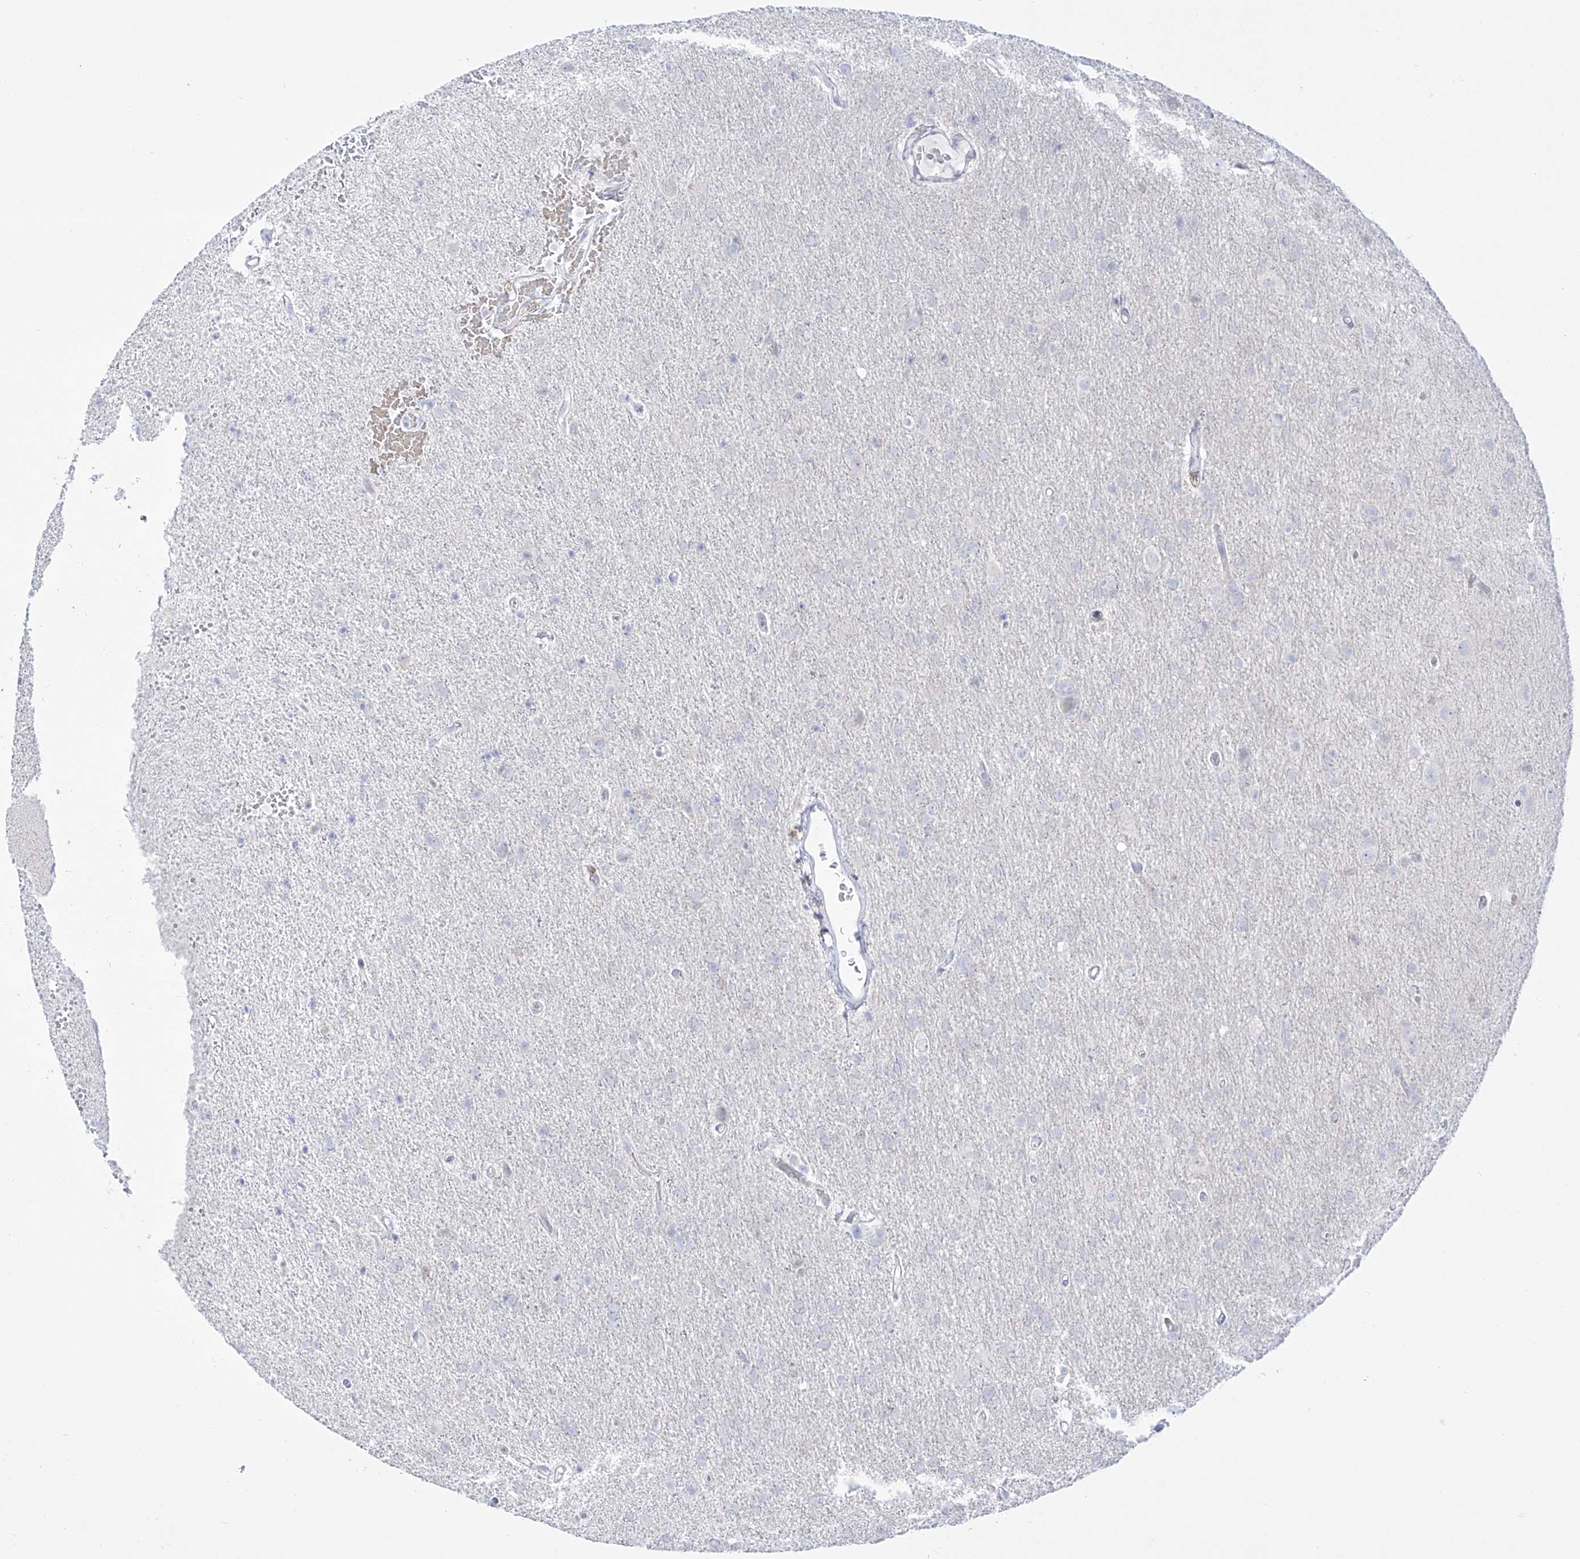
{"staining": {"intensity": "negative", "quantity": "none", "location": "none"}, "tissue": "glioma", "cell_type": "Tumor cells", "image_type": "cancer", "snomed": [{"axis": "morphology", "description": "Glioma, malignant, High grade"}, {"axis": "topography", "description": "Brain"}], "caption": "Histopathology image shows no significant protein positivity in tumor cells of glioma. (DAB (3,3'-diaminobenzidine) immunohistochemistry (IHC), high magnification).", "gene": "DMKN", "patient": {"sex": "male", "age": 72}}